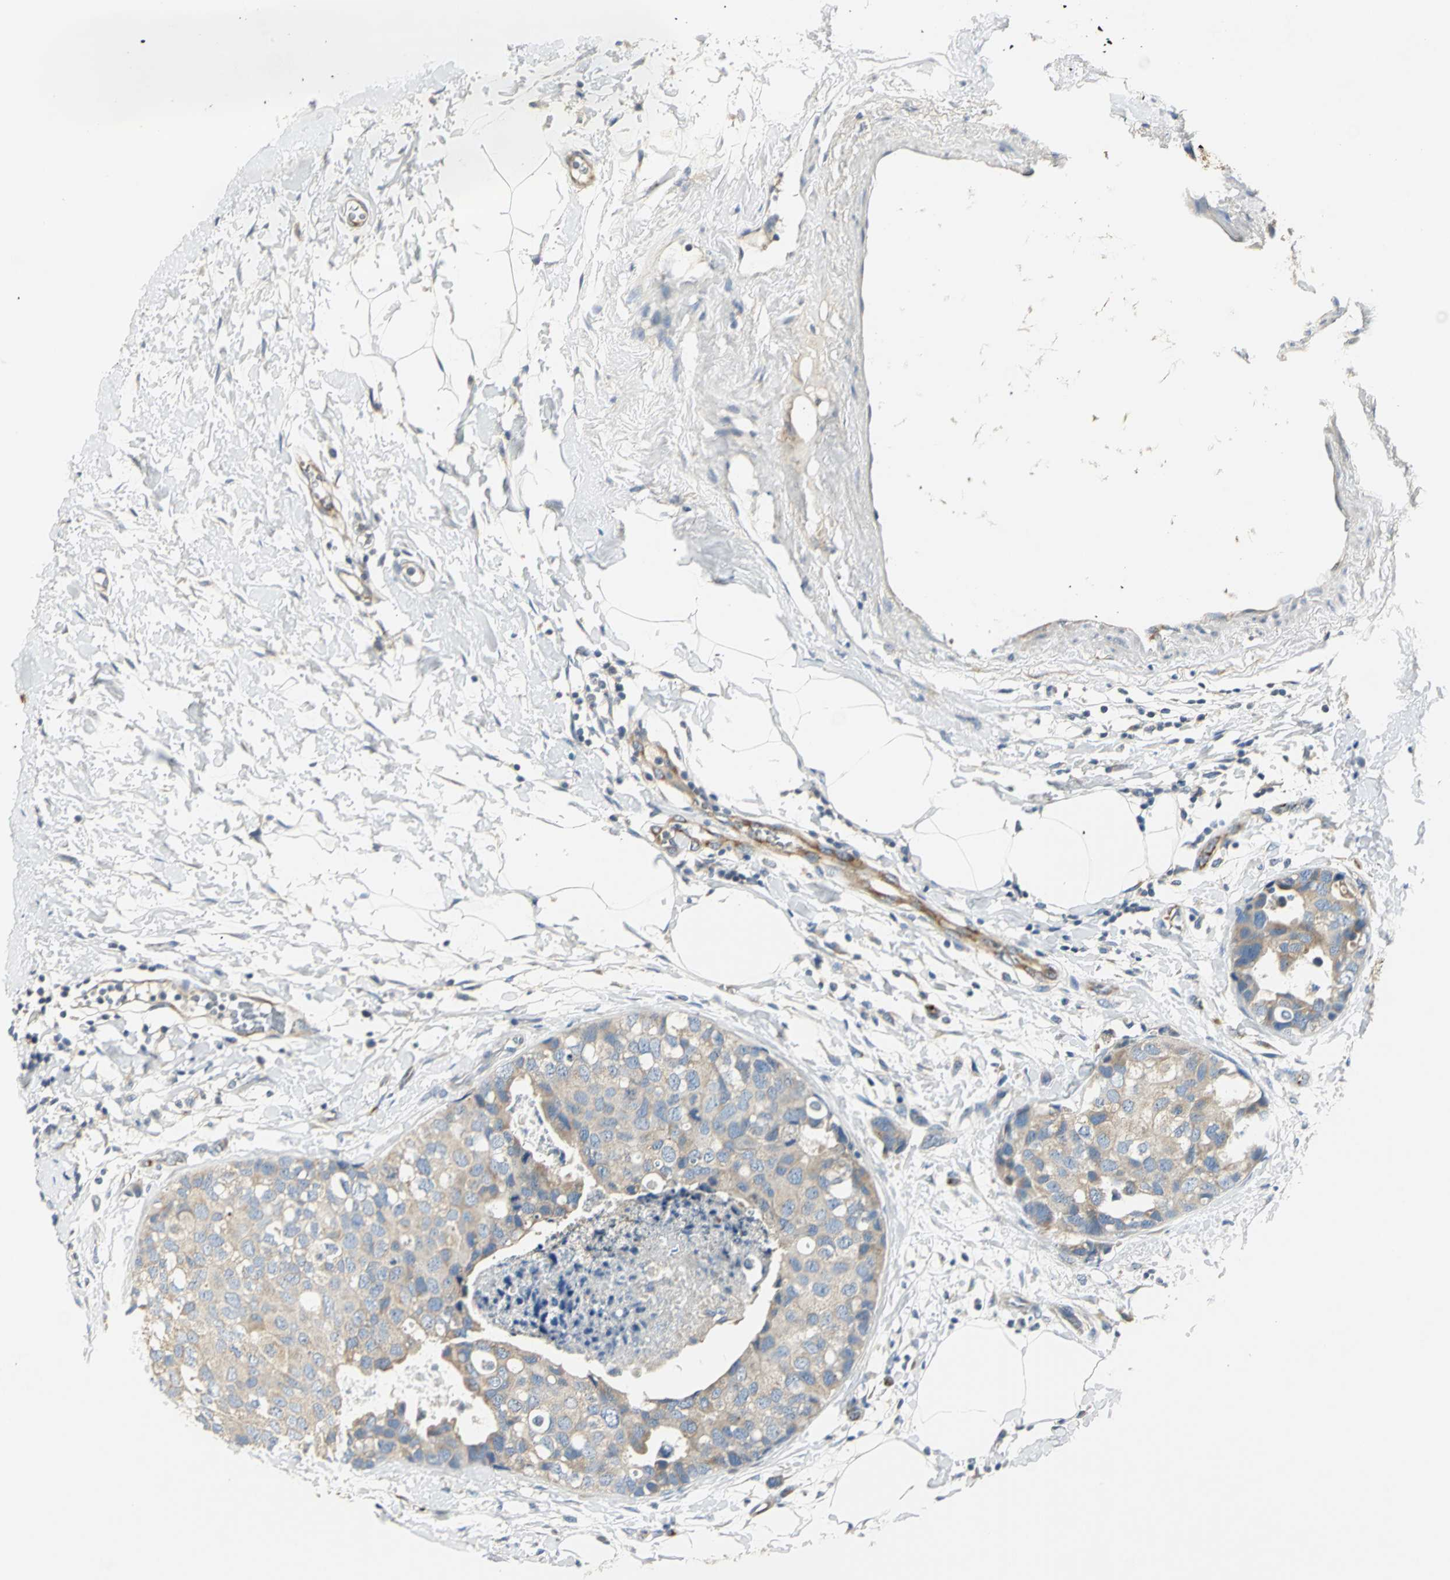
{"staining": {"intensity": "weak", "quantity": ">75%", "location": "cytoplasmic/membranous"}, "tissue": "breast cancer", "cell_type": "Tumor cells", "image_type": "cancer", "snomed": [{"axis": "morphology", "description": "Normal tissue, NOS"}, {"axis": "morphology", "description": "Duct carcinoma"}, {"axis": "topography", "description": "Breast"}], "caption": "Infiltrating ductal carcinoma (breast) stained with immunohistochemistry demonstrates weak cytoplasmic/membranous staining in approximately >75% of tumor cells.", "gene": "B3GNT2", "patient": {"sex": "female", "age": 50}}